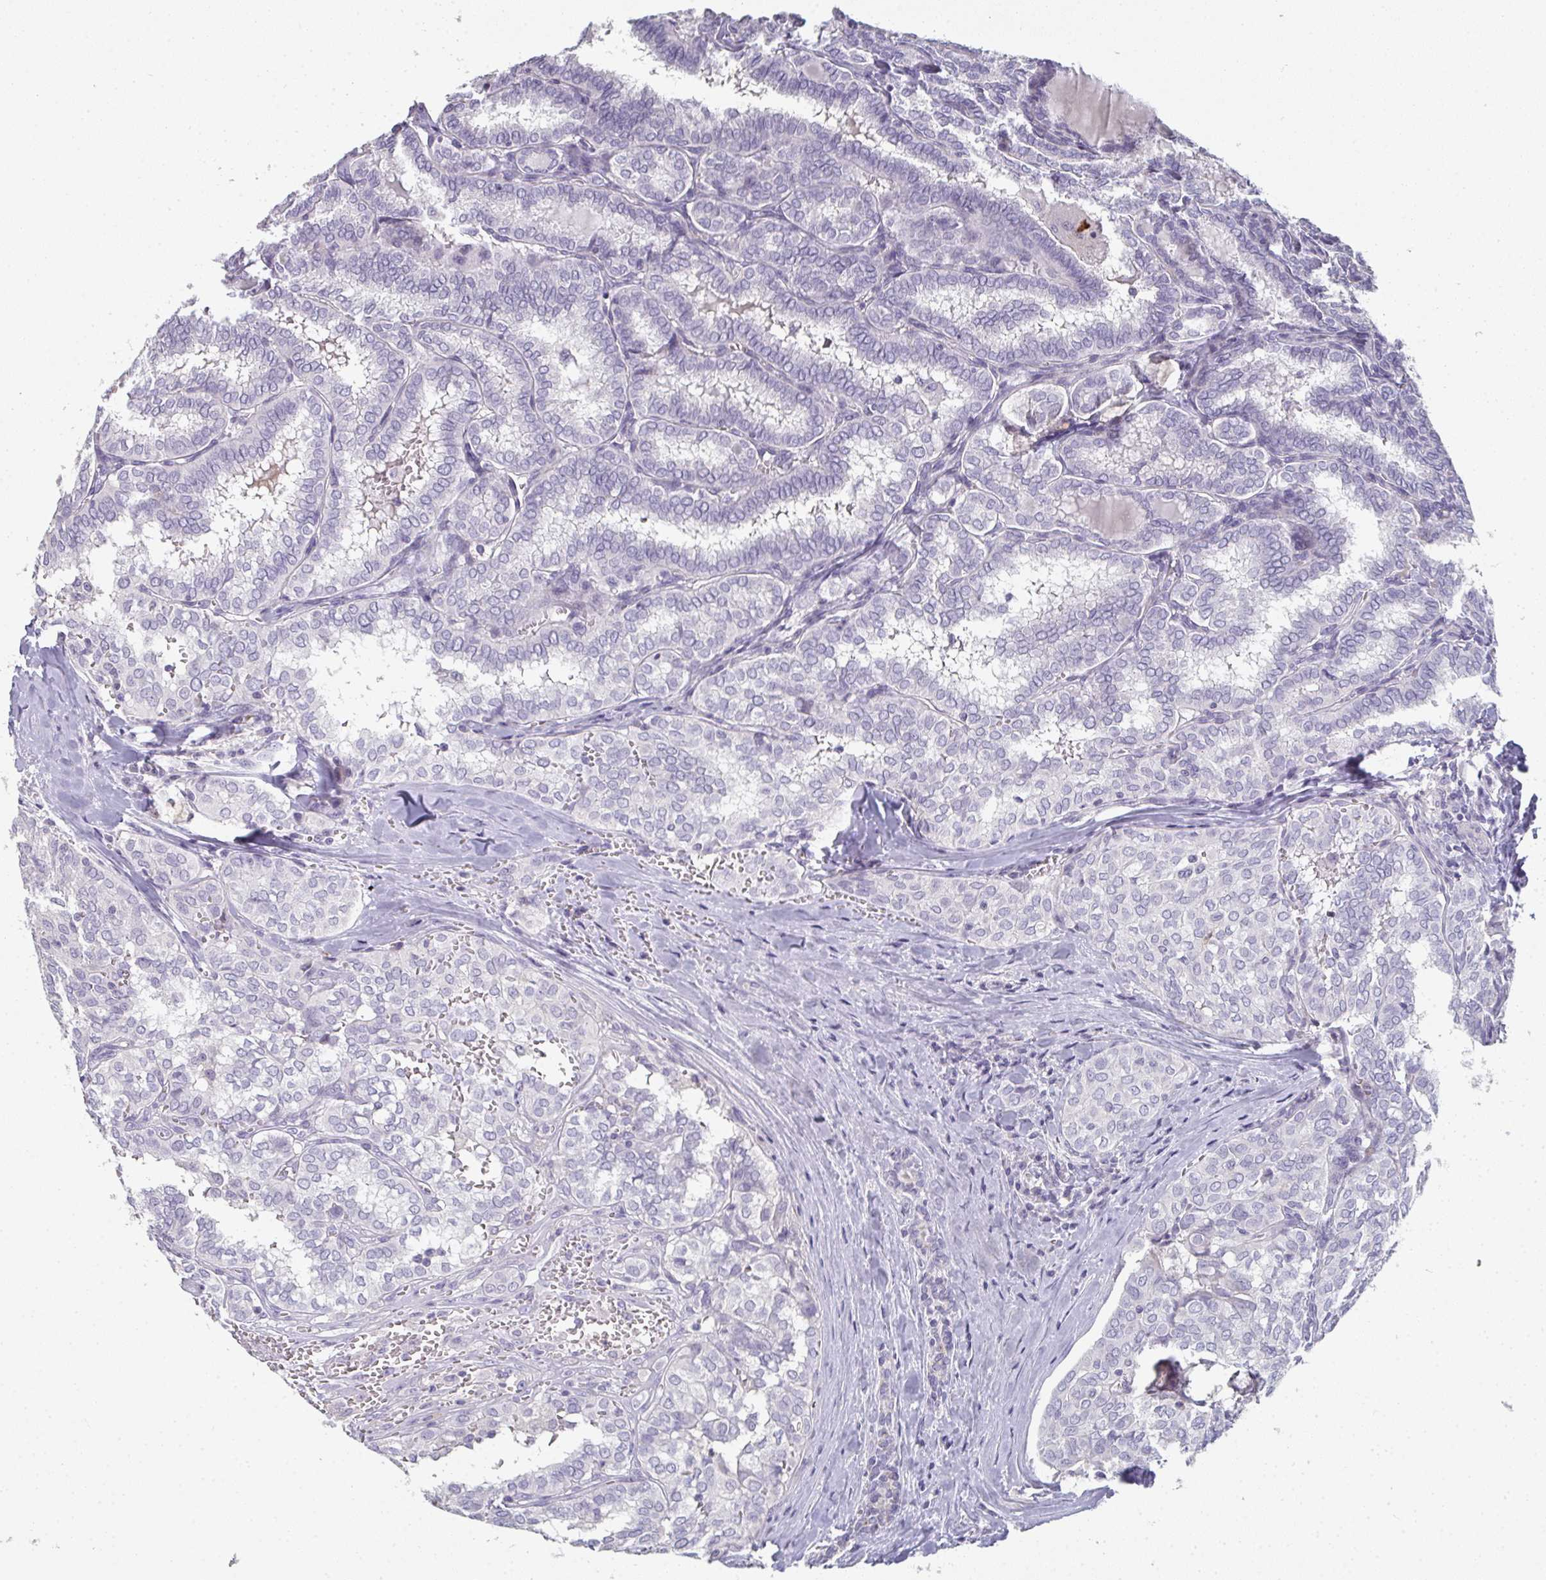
{"staining": {"intensity": "negative", "quantity": "none", "location": "none"}, "tissue": "thyroid cancer", "cell_type": "Tumor cells", "image_type": "cancer", "snomed": [{"axis": "morphology", "description": "Papillary adenocarcinoma, NOS"}, {"axis": "topography", "description": "Thyroid gland"}], "caption": "Human papillary adenocarcinoma (thyroid) stained for a protein using immunohistochemistry (IHC) shows no expression in tumor cells.", "gene": "A1CF", "patient": {"sex": "female", "age": 30}}